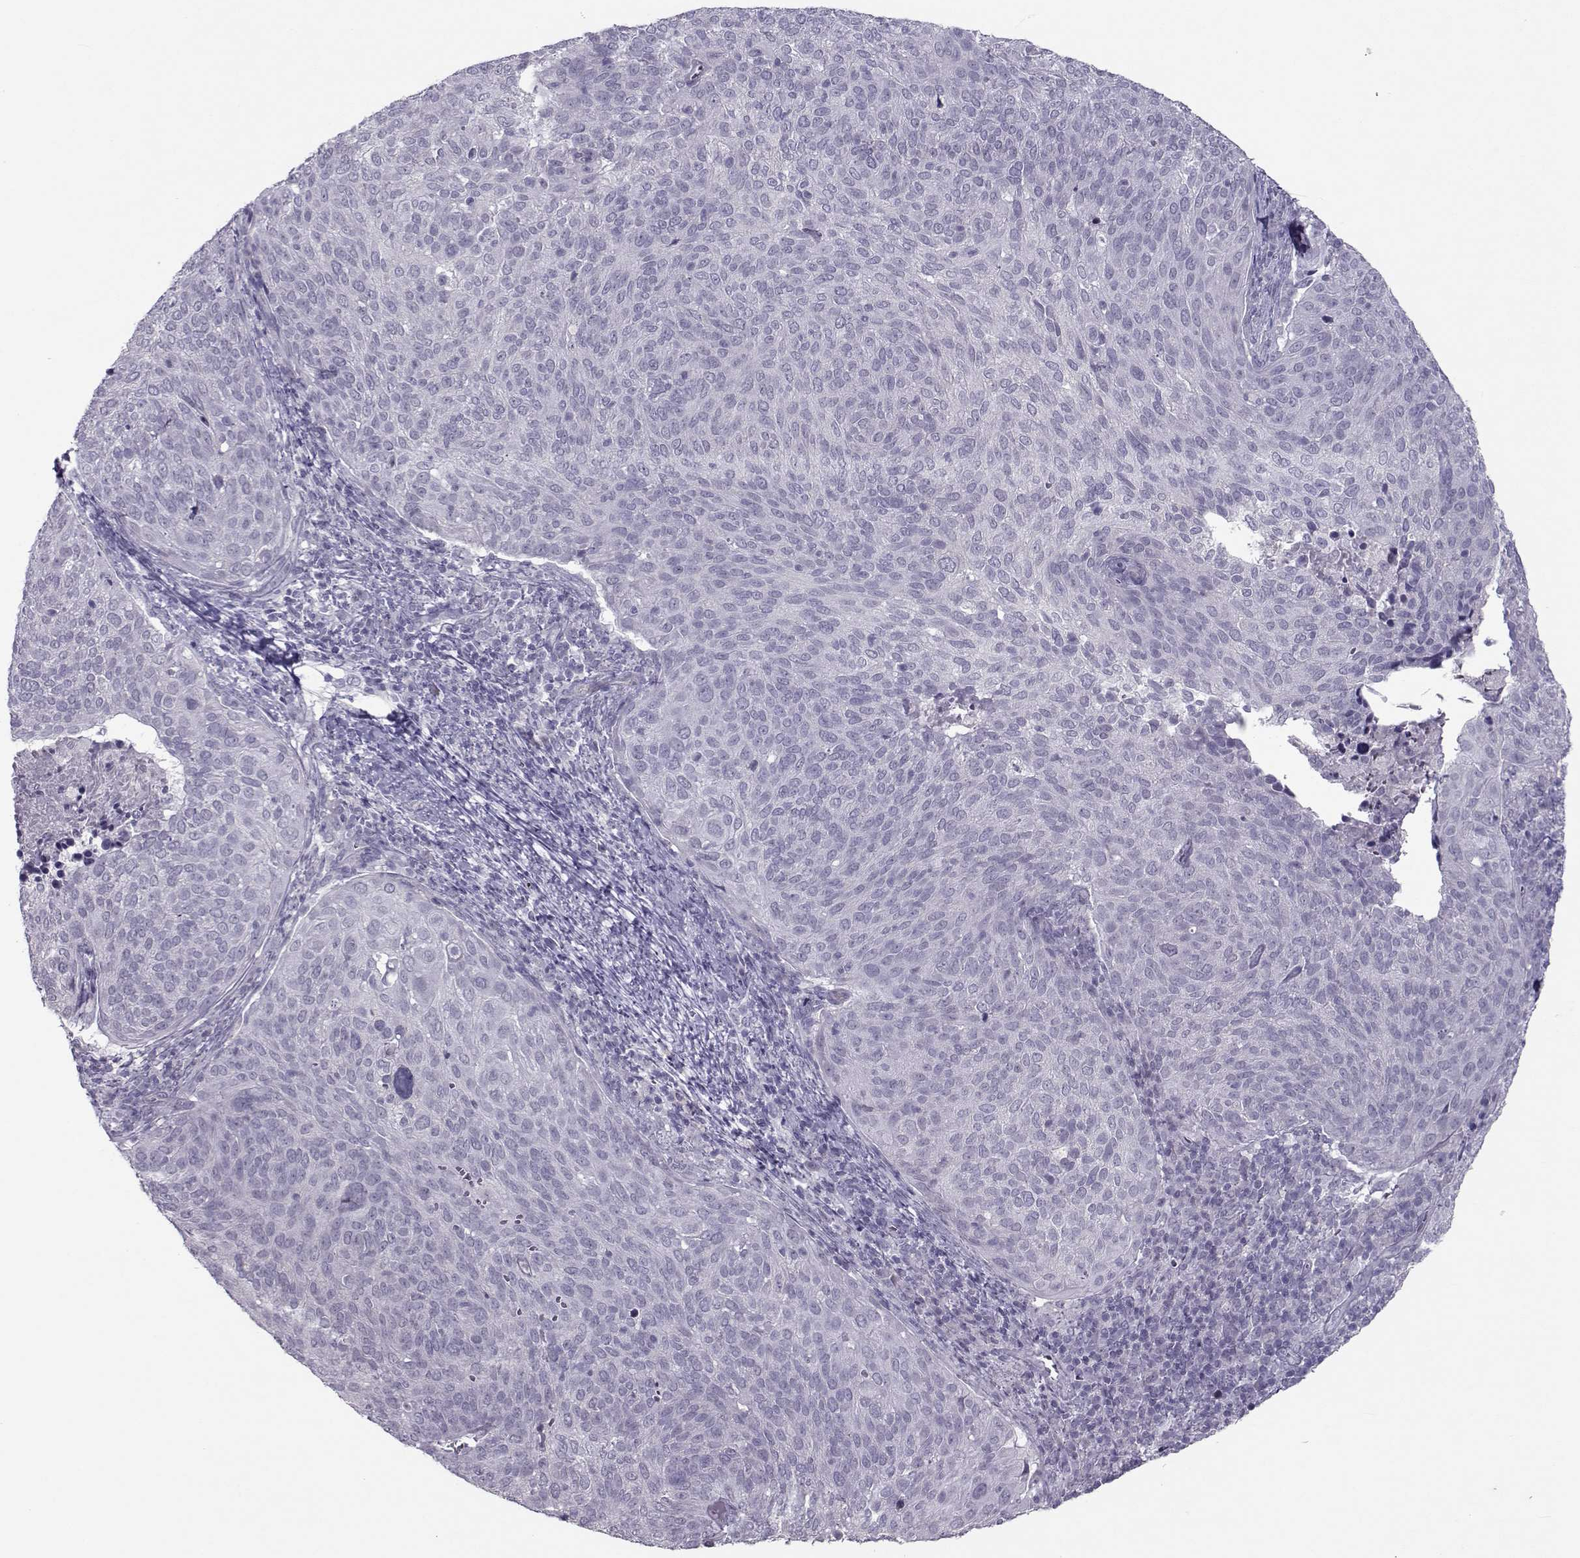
{"staining": {"intensity": "negative", "quantity": "none", "location": "none"}, "tissue": "cervical cancer", "cell_type": "Tumor cells", "image_type": "cancer", "snomed": [{"axis": "morphology", "description": "Squamous cell carcinoma, NOS"}, {"axis": "topography", "description": "Cervix"}], "caption": "High power microscopy histopathology image of an IHC image of cervical squamous cell carcinoma, revealing no significant expression in tumor cells.", "gene": "ASRGL1", "patient": {"sex": "female", "age": 39}}